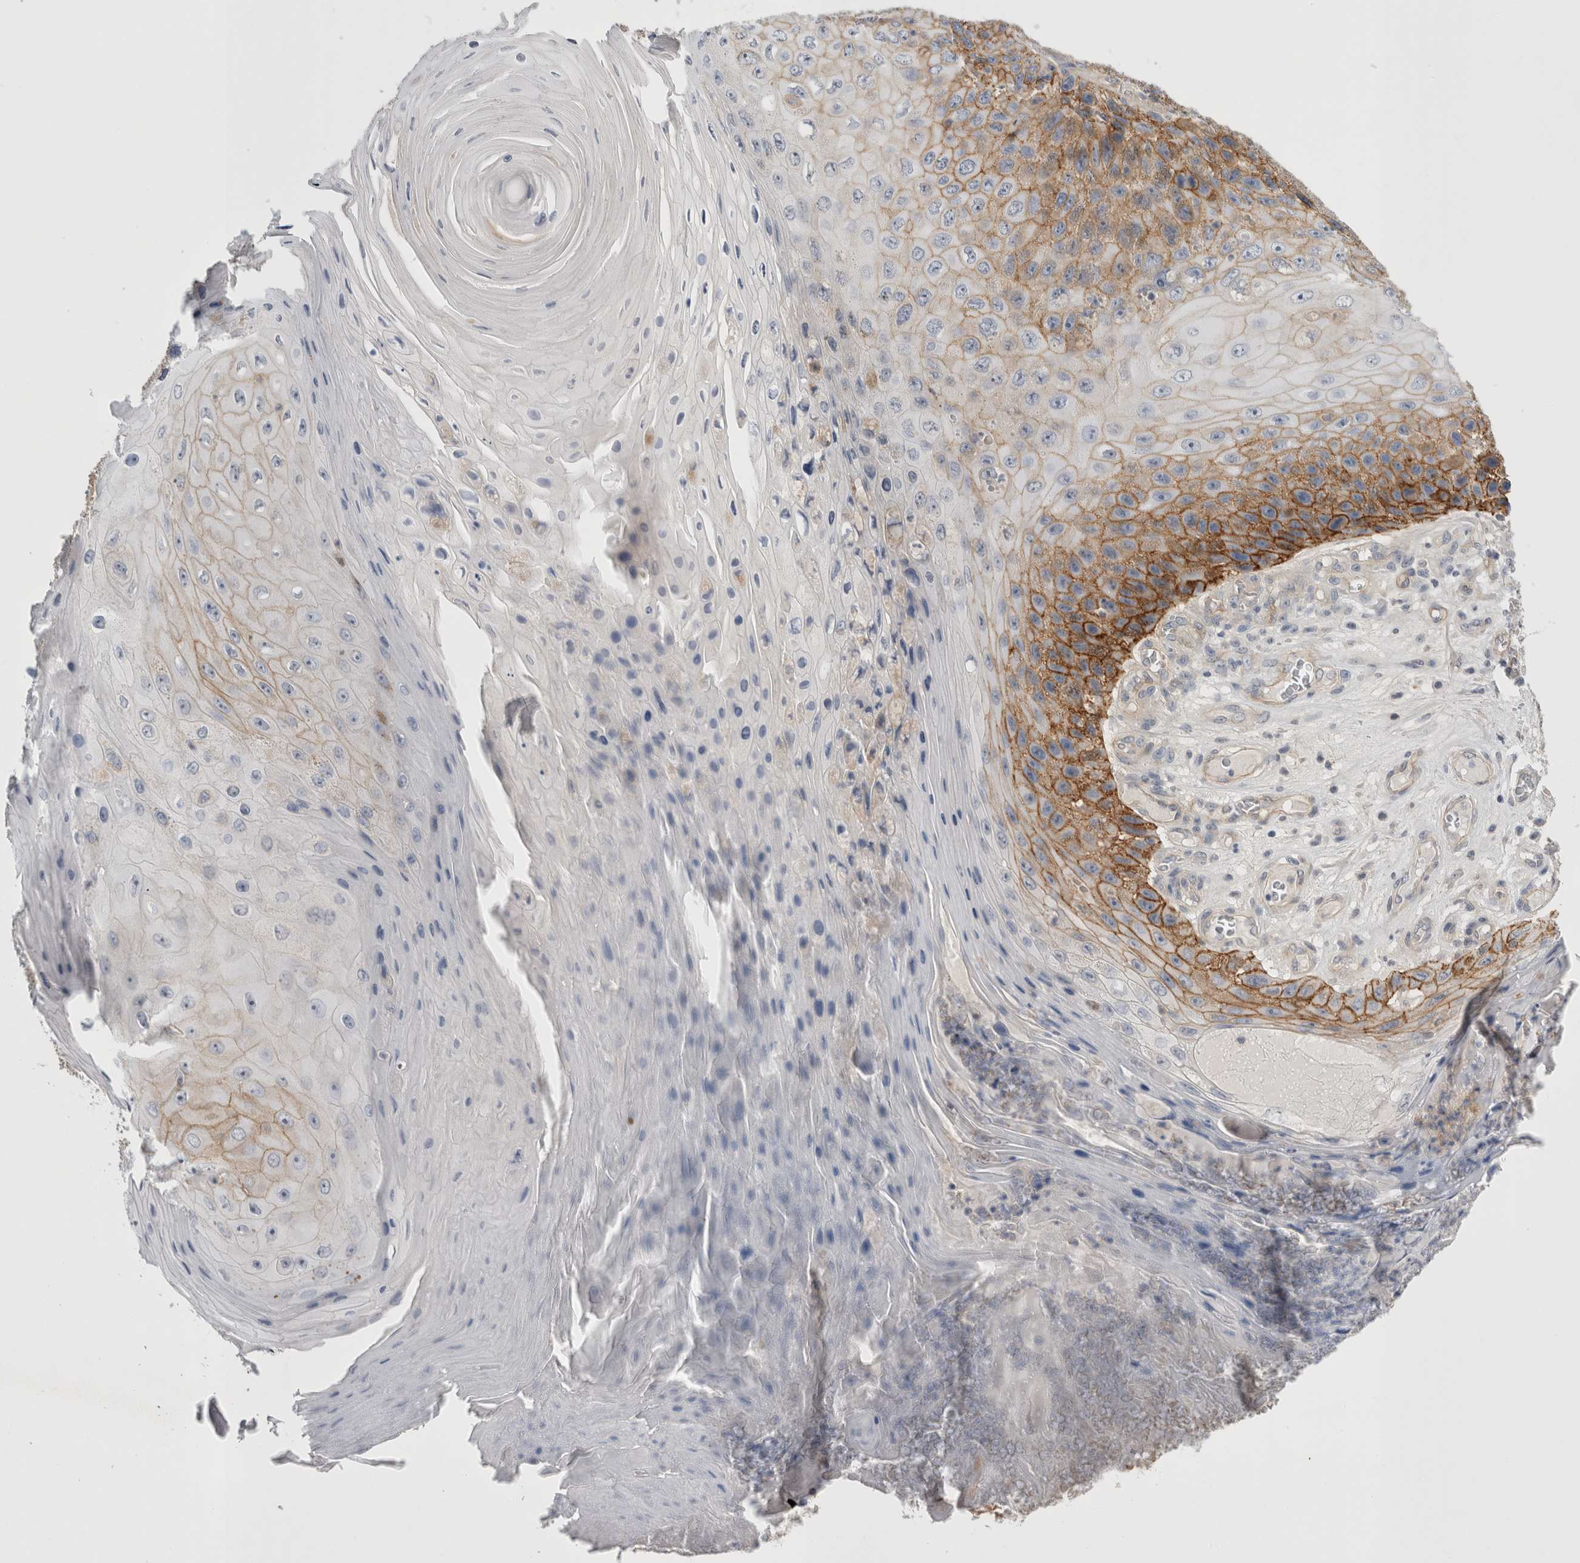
{"staining": {"intensity": "moderate", "quantity": "25%-75%", "location": "cytoplasmic/membranous"}, "tissue": "skin cancer", "cell_type": "Tumor cells", "image_type": "cancer", "snomed": [{"axis": "morphology", "description": "Squamous cell carcinoma, NOS"}, {"axis": "topography", "description": "Skin"}], "caption": "Skin cancer stained with DAB immunohistochemistry (IHC) demonstrates medium levels of moderate cytoplasmic/membranous staining in about 25%-75% of tumor cells.", "gene": "VANGL1", "patient": {"sex": "female", "age": 88}}